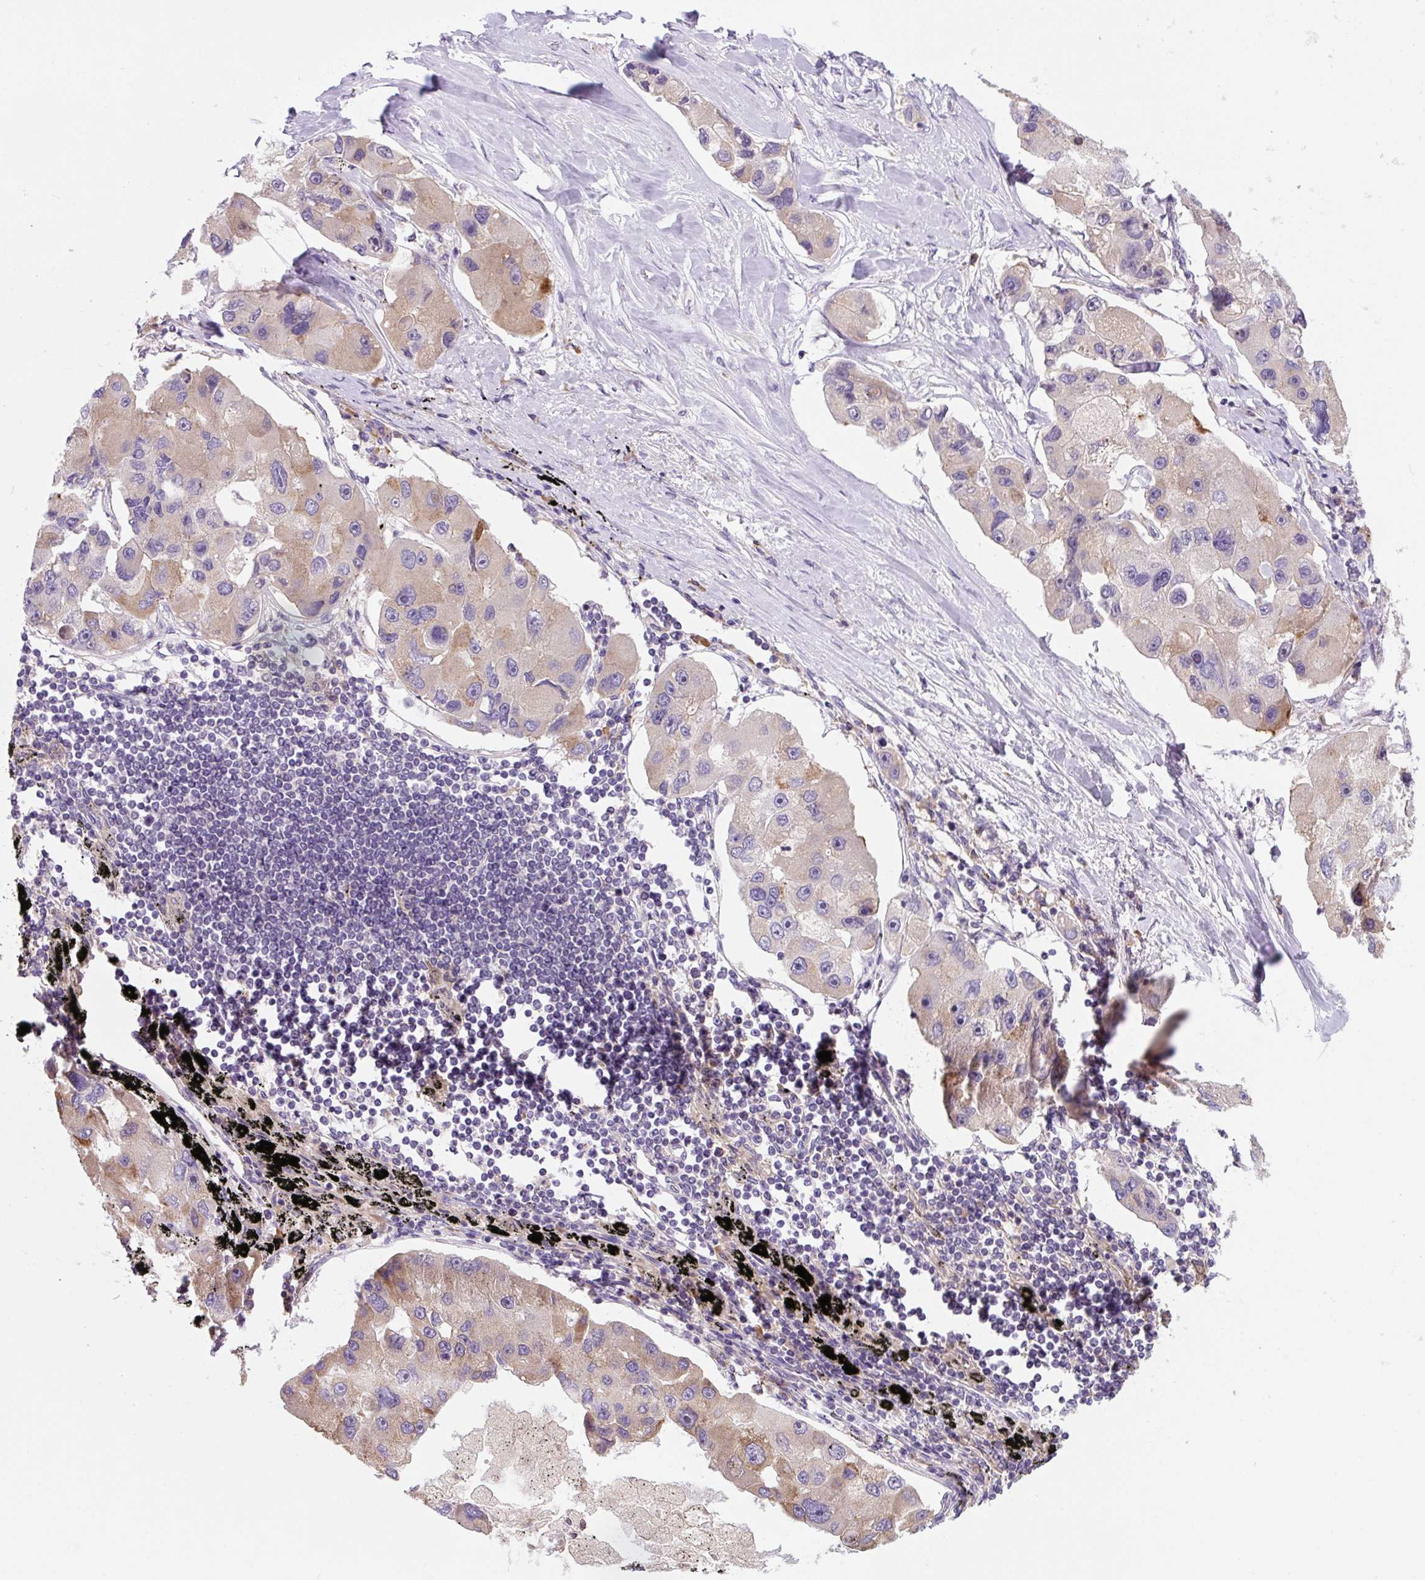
{"staining": {"intensity": "moderate", "quantity": "<25%", "location": "cytoplasmic/membranous"}, "tissue": "lung cancer", "cell_type": "Tumor cells", "image_type": "cancer", "snomed": [{"axis": "morphology", "description": "Adenocarcinoma, NOS"}, {"axis": "topography", "description": "Lung"}], "caption": "Protein staining of lung cancer tissue demonstrates moderate cytoplasmic/membranous expression in approximately <25% of tumor cells.", "gene": "FZD5", "patient": {"sex": "female", "age": 54}}